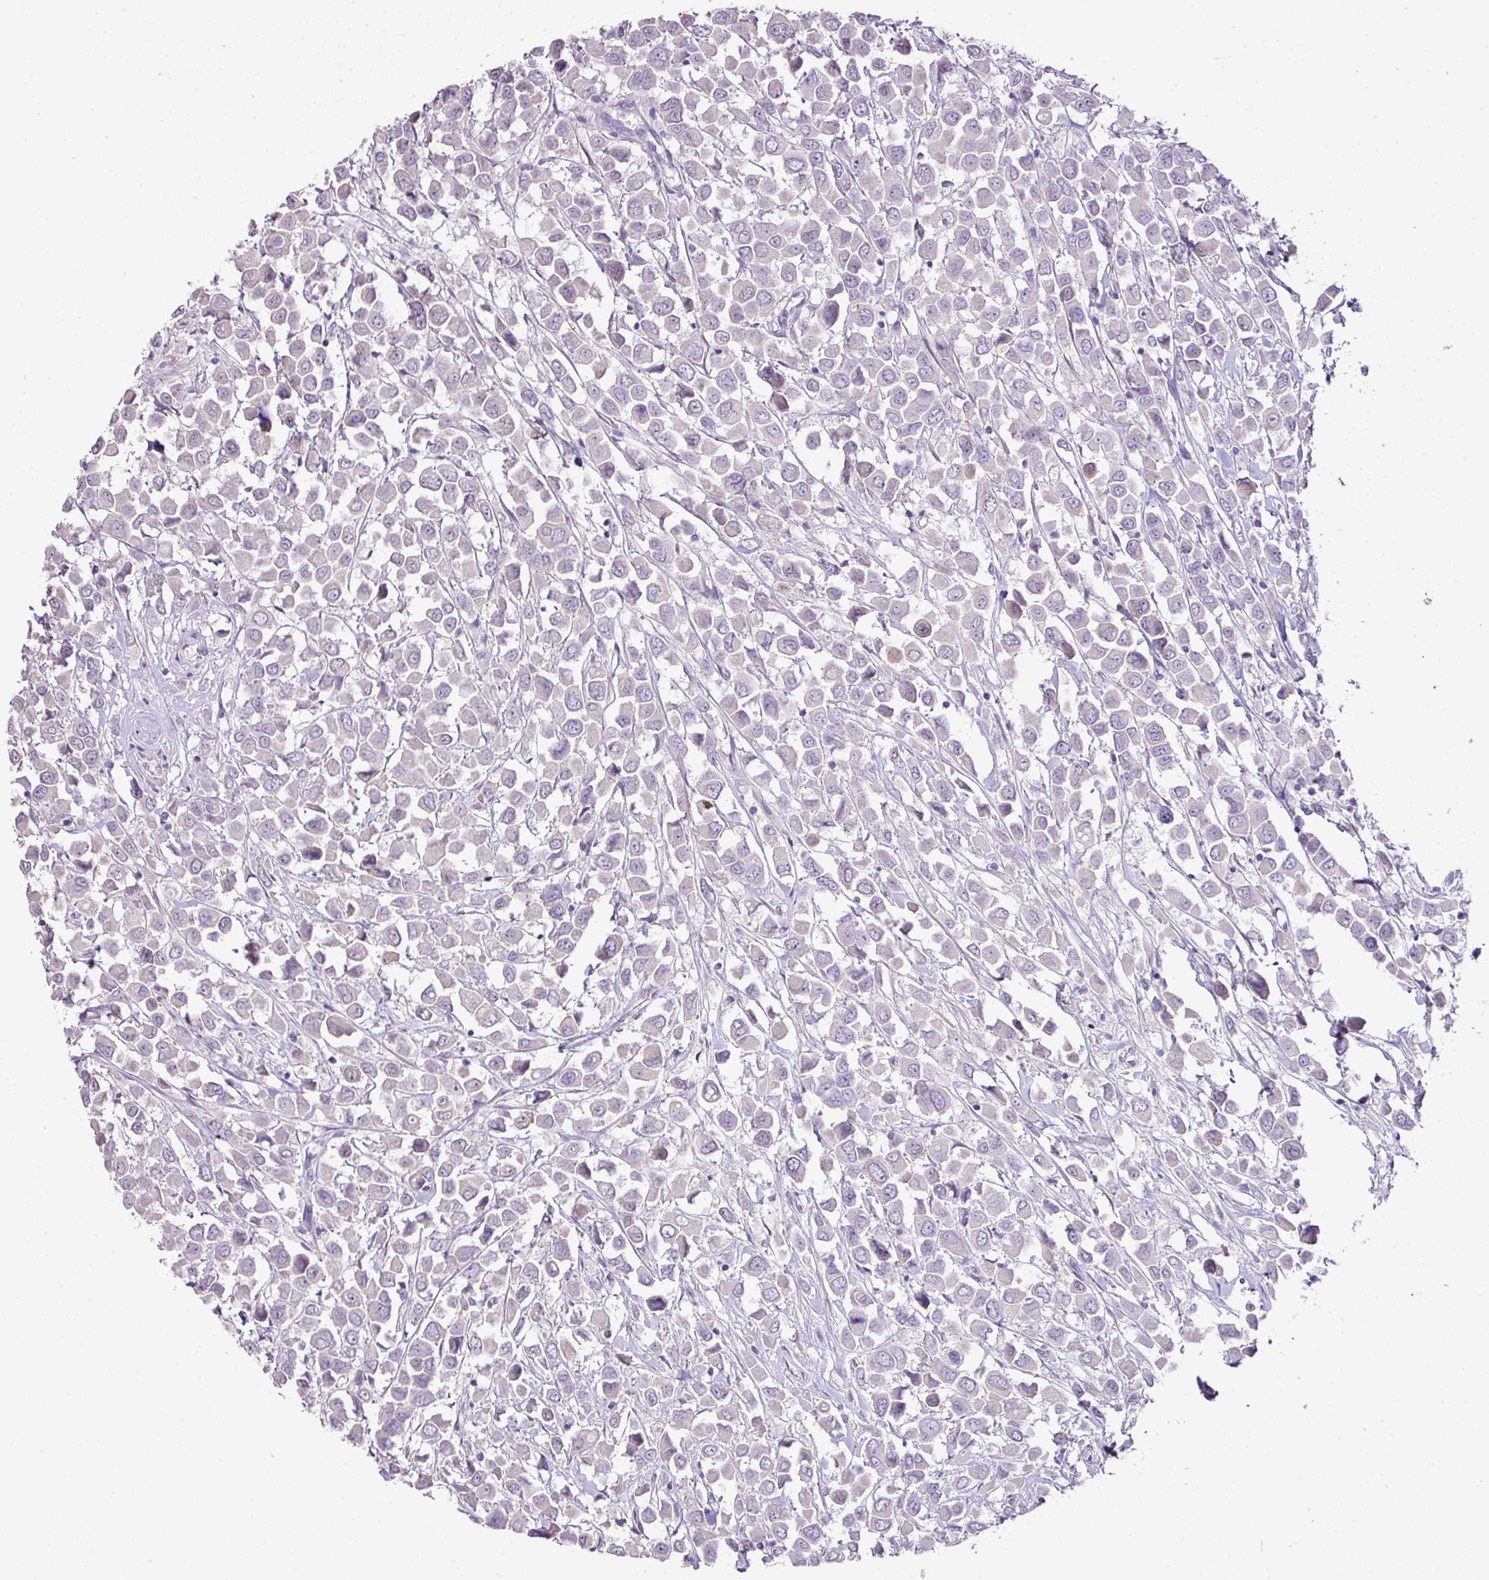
{"staining": {"intensity": "negative", "quantity": "none", "location": "none"}, "tissue": "breast cancer", "cell_type": "Tumor cells", "image_type": "cancer", "snomed": [{"axis": "morphology", "description": "Duct carcinoma"}, {"axis": "topography", "description": "Breast"}], "caption": "Immunohistochemical staining of breast intraductal carcinoma shows no significant staining in tumor cells.", "gene": "DIP2A", "patient": {"sex": "female", "age": 61}}